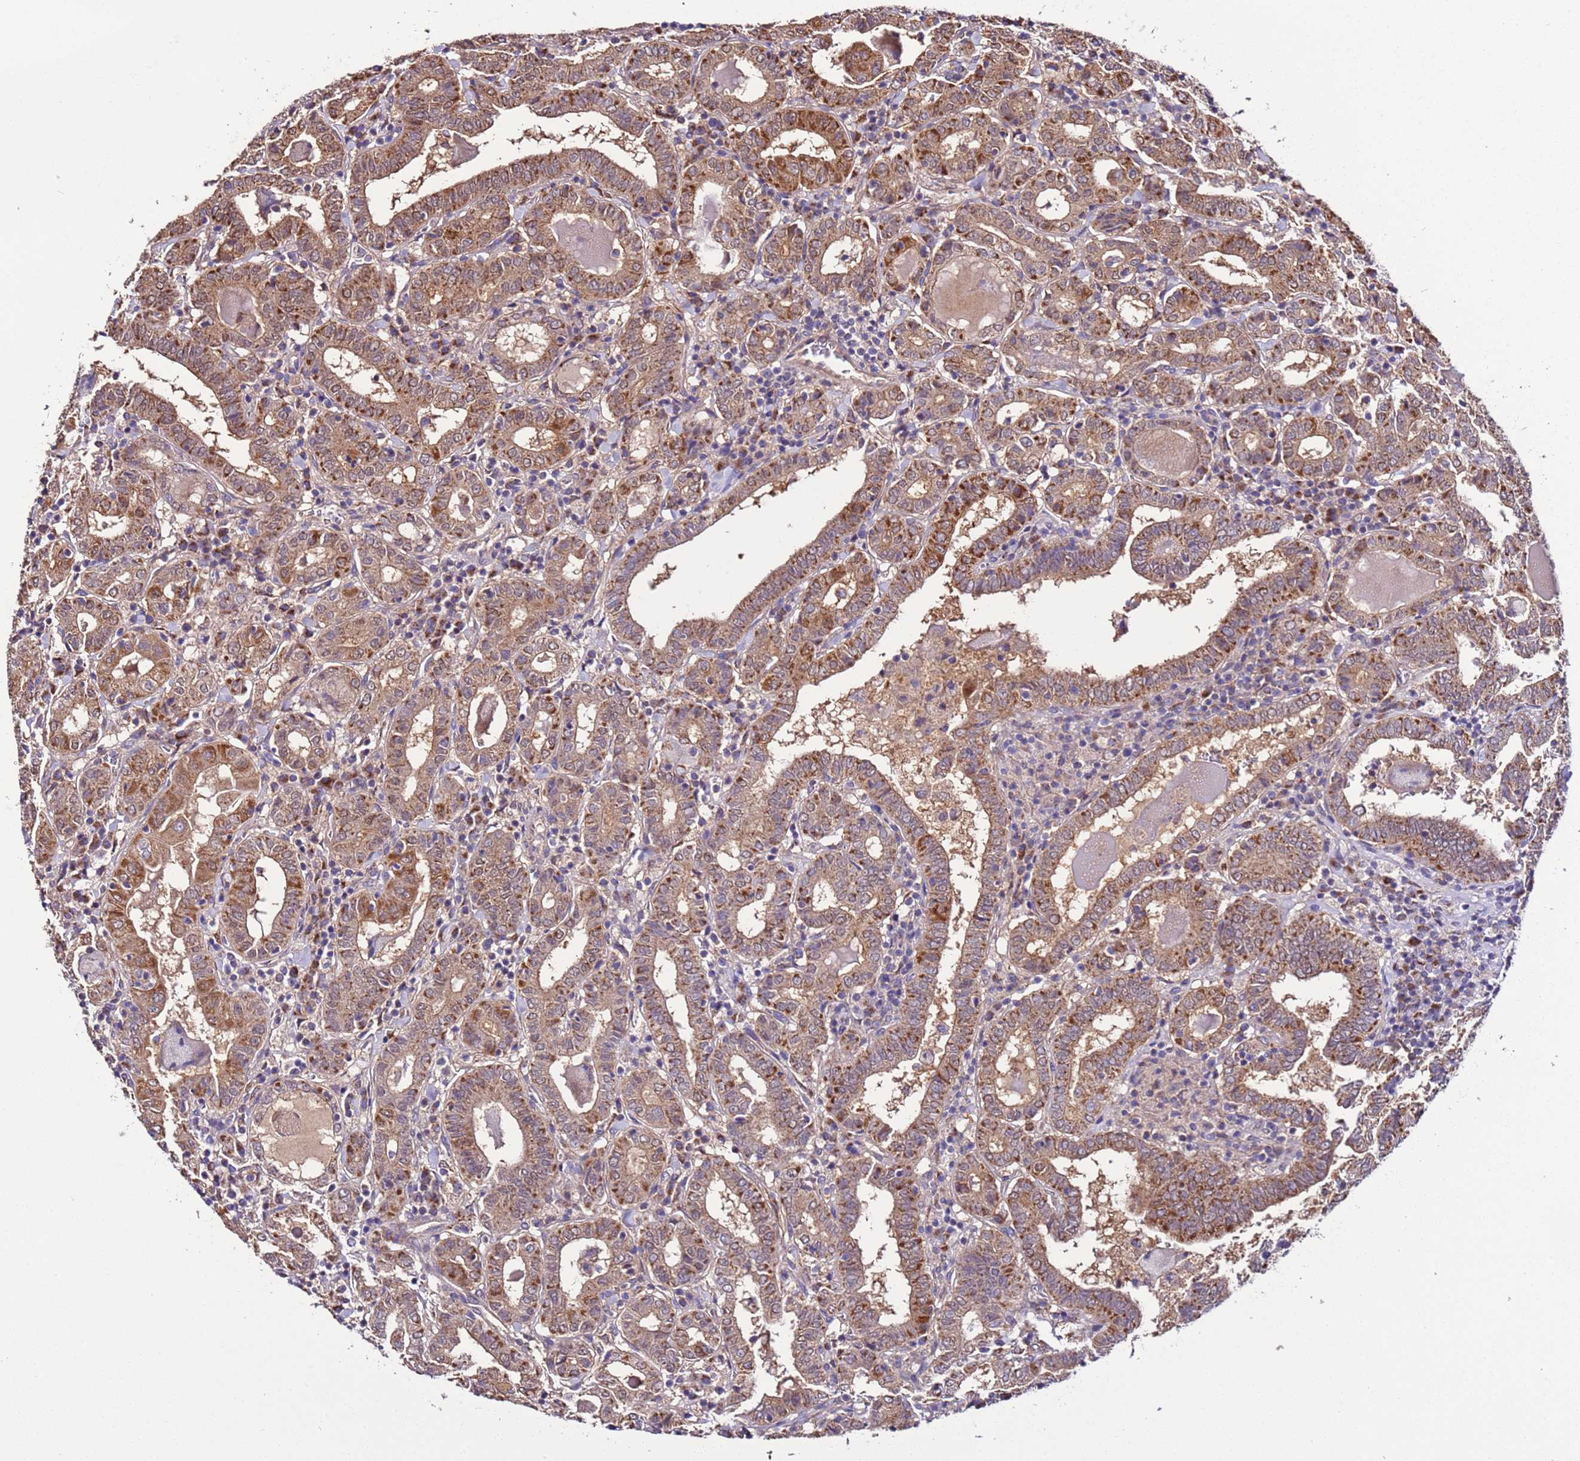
{"staining": {"intensity": "moderate", "quantity": ">75%", "location": "cytoplasmic/membranous"}, "tissue": "thyroid cancer", "cell_type": "Tumor cells", "image_type": "cancer", "snomed": [{"axis": "morphology", "description": "Papillary adenocarcinoma, NOS"}, {"axis": "topography", "description": "Thyroid gland"}], "caption": "IHC staining of papillary adenocarcinoma (thyroid), which reveals medium levels of moderate cytoplasmic/membranous positivity in approximately >75% of tumor cells indicating moderate cytoplasmic/membranous protein staining. The staining was performed using DAB (3,3'-diaminobenzidine) (brown) for protein detection and nuclei were counterstained in hematoxylin (blue).", "gene": "AHI1", "patient": {"sex": "female", "age": 72}}